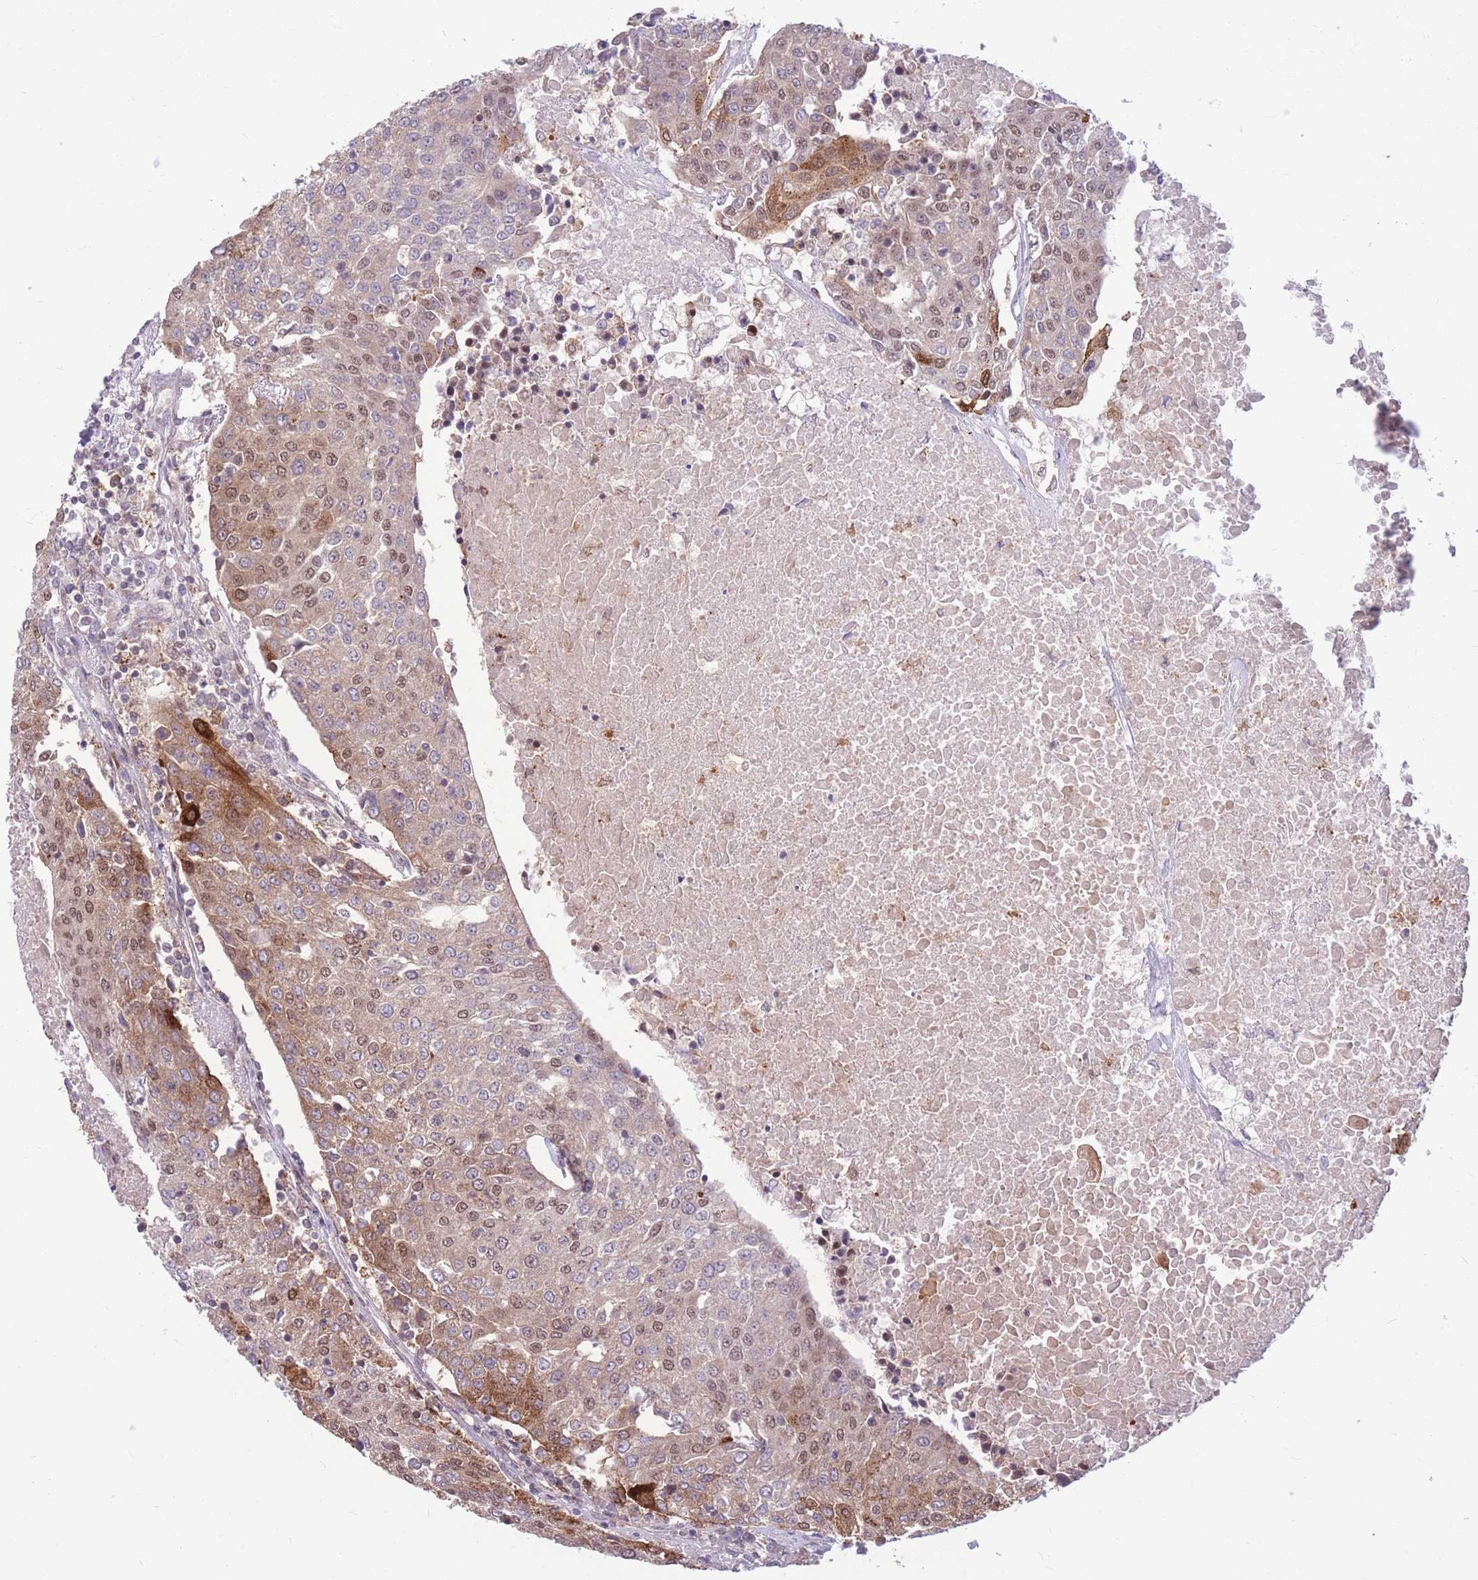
{"staining": {"intensity": "strong", "quantity": "25%-75%", "location": "cytoplasmic/membranous,nuclear"}, "tissue": "urothelial cancer", "cell_type": "Tumor cells", "image_type": "cancer", "snomed": [{"axis": "morphology", "description": "Urothelial carcinoma, High grade"}, {"axis": "topography", "description": "Urinary bladder"}], "caption": "Urothelial cancer stained with a brown dye demonstrates strong cytoplasmic/membranous and nuclear positive staining in about 25%-75% of tumor cells.", "gene": "TCF20", "patient": {"sex": "female", "age": 85}}